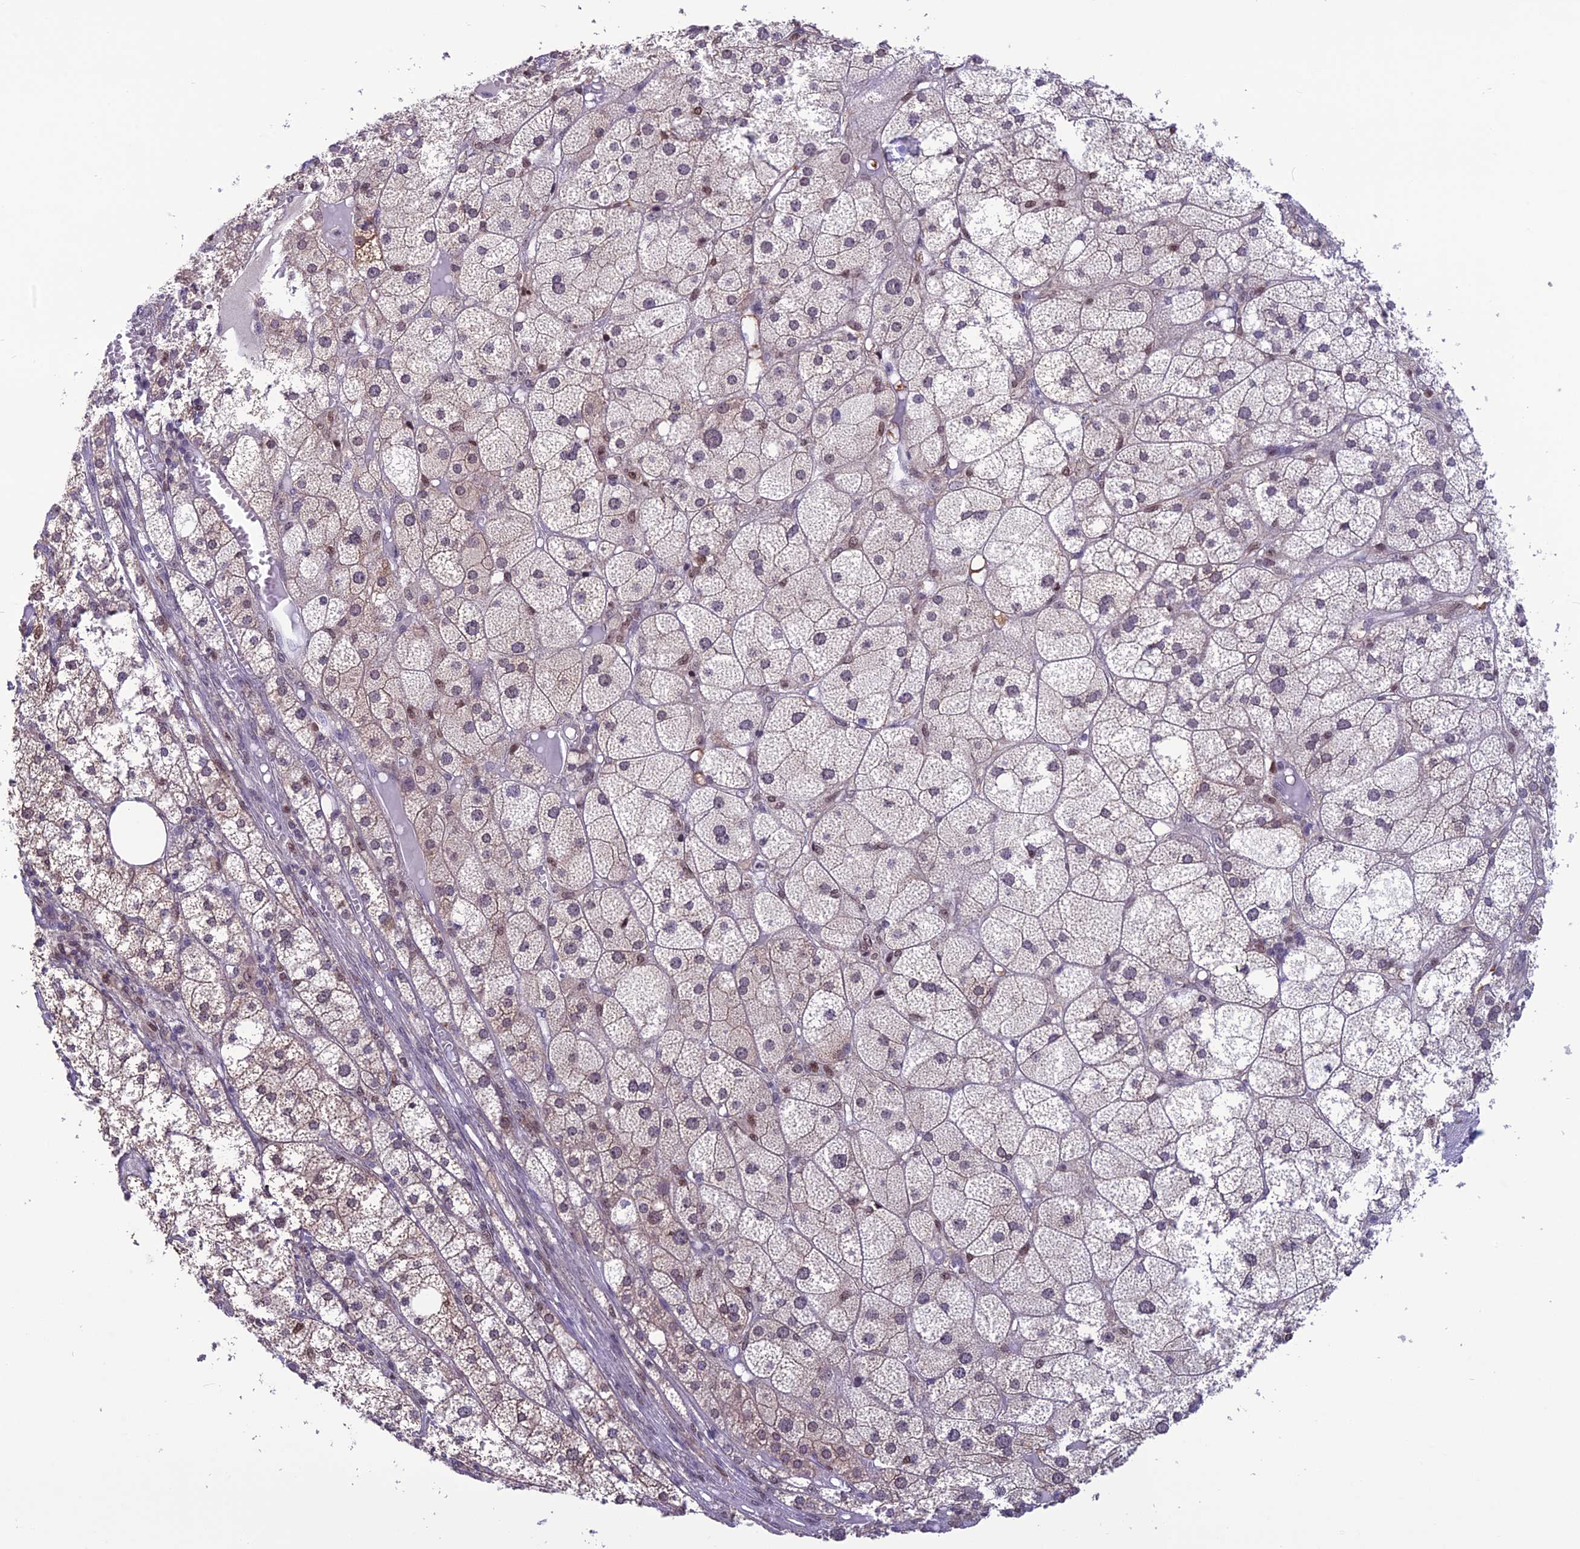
{"staining": {"intensity": "moderate", "quantity": "<25%", "location": "cytoplasmic/membranous,nuclear"}, "tissue": "adrenal gland", "cell_type": "Glandular cells", "image_type": "normal", "snomed": [{"axis": "morphology", "description": "Normal tissue, NOS"}, {"axis": "topography", "description": "Adrenal gland"}], "caption": "Glandular cells show moderate cytoplasmic/membranous,nuclear staining in about <25% of cells in benign adrenal gland.", "gene": "MIS12", "patient": {"sex": "female", "age": 61}}